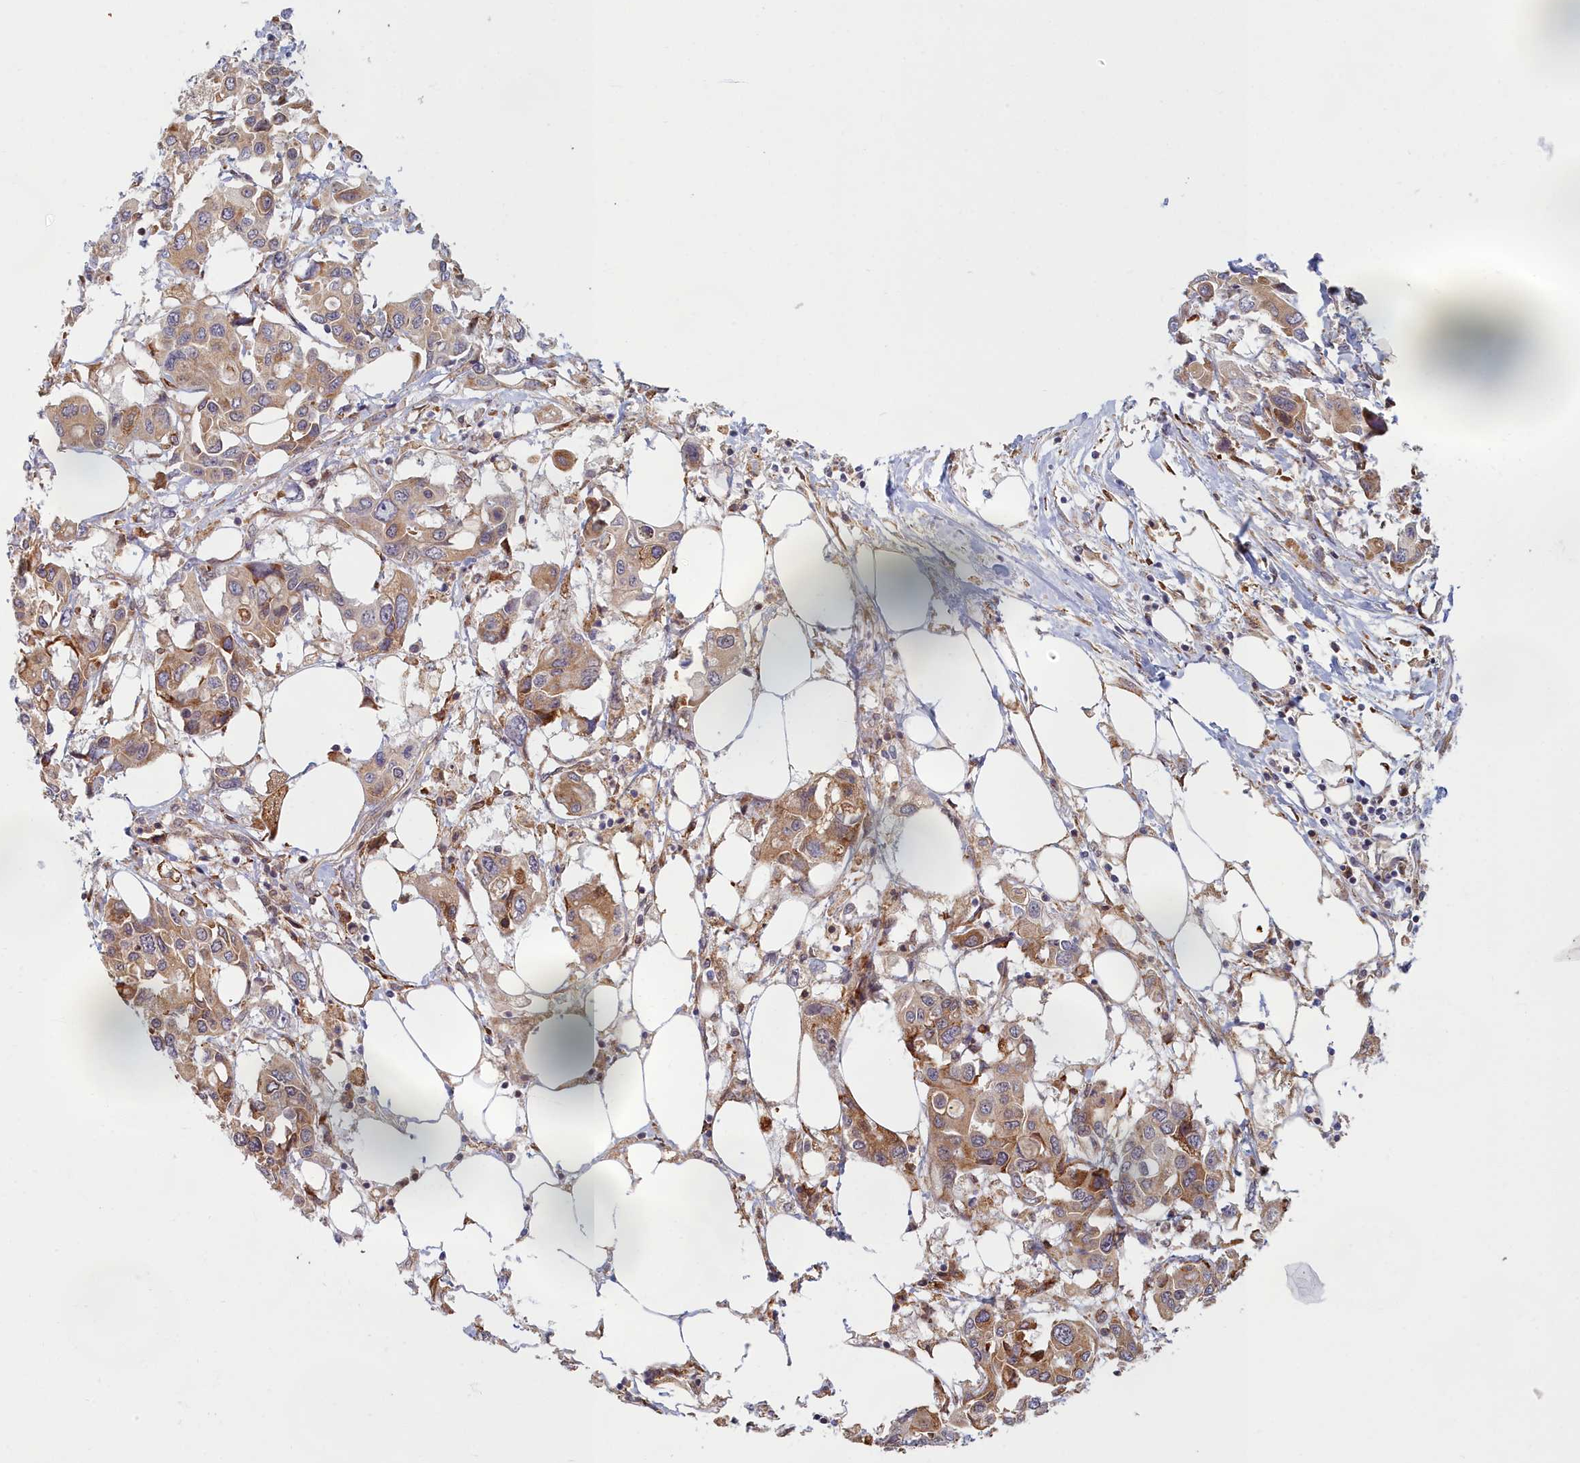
{"staining": {"intensity": "moderate", "quantity": ">75%", "location": "cytoplasmic/membranous"}, "tissue": "colorectal cancer", "cell_type": "Tumor cells", "image_type": "cancer", "snomed": [{"axis": "morphology", "description": "Adenocarcinoma, NOS"}, {"axis": "topography", "description": "Colon"}], "caption": "A high-resolution micrograph shows immunohistochemistry (IHC) staining of colorectal cancer (adenocarcinoma), which shows moderate cytoplasmic/membranous positivity in approximately >75% of tumor cells.", "gene": "MAK16", "patient": {"sex": "male", "age": 77}}